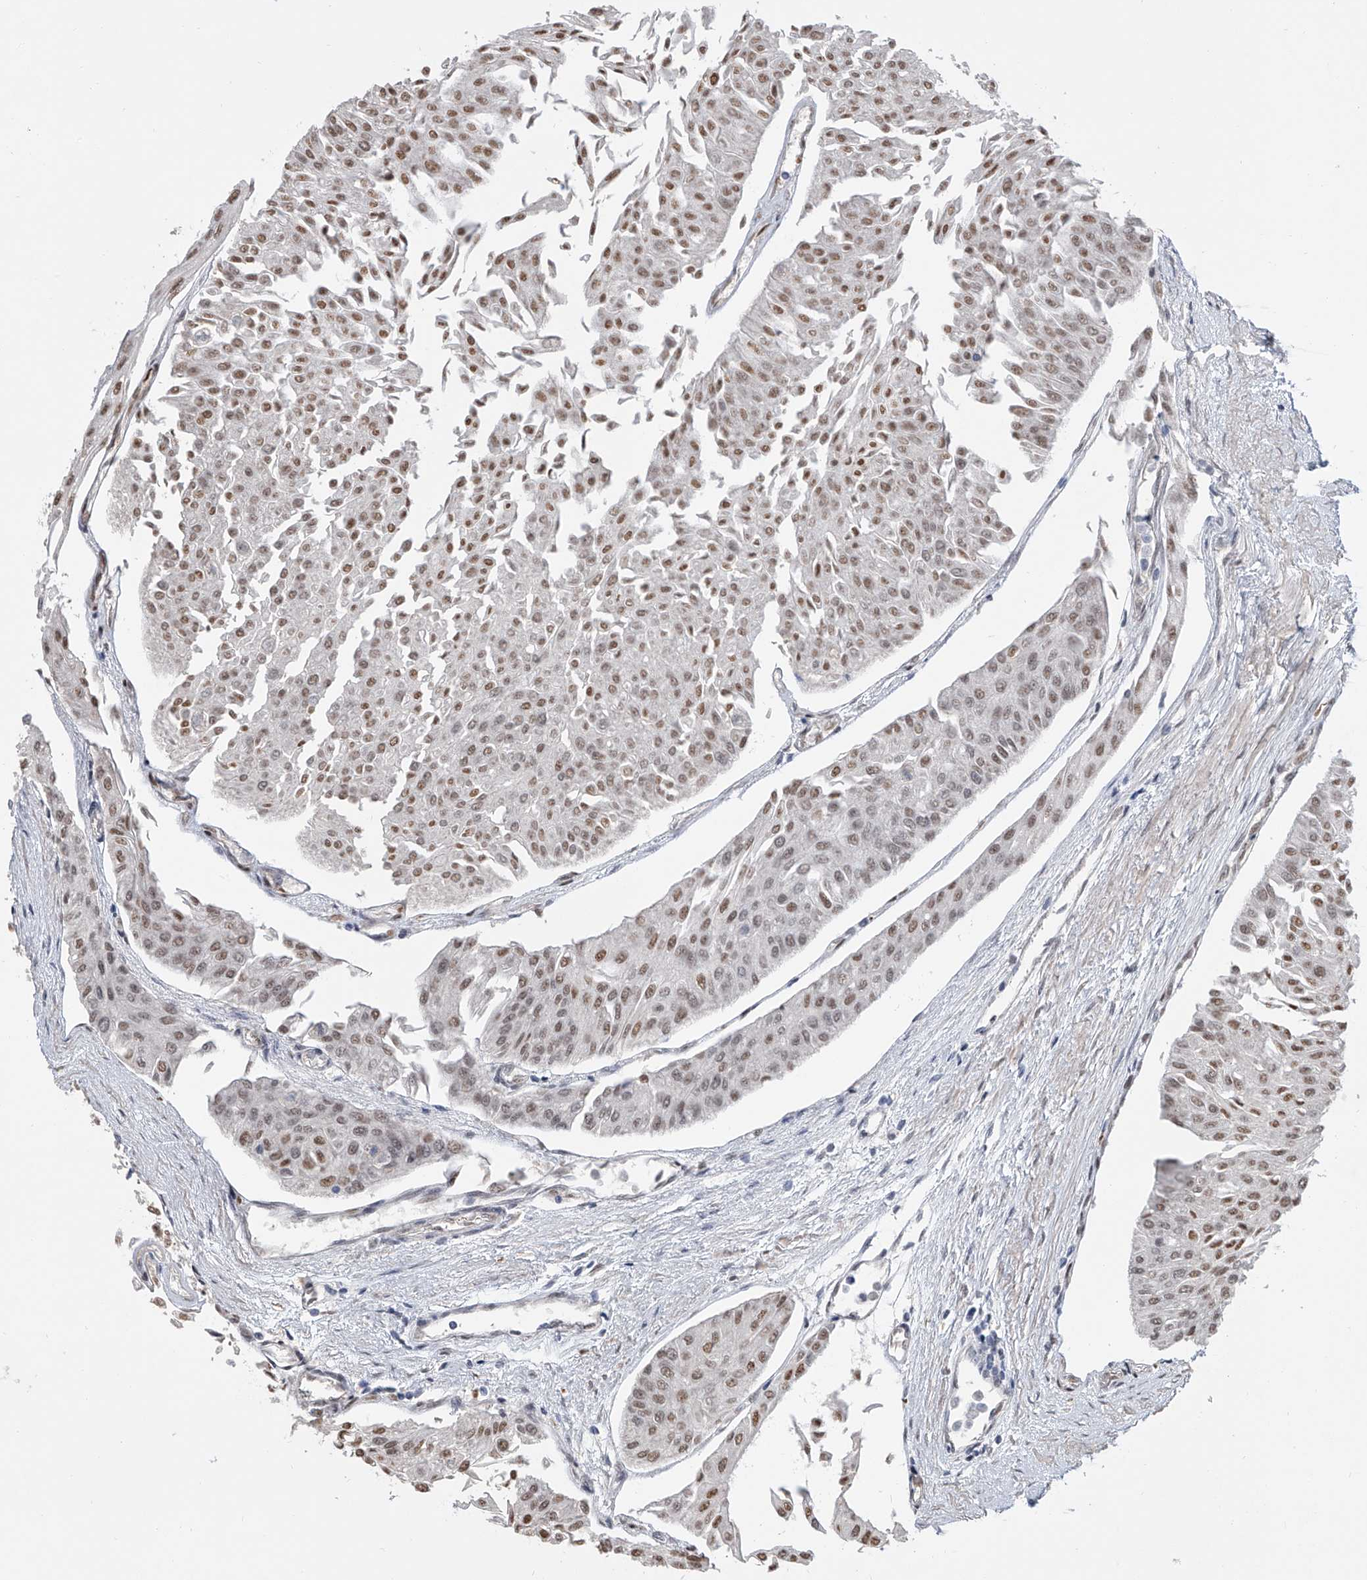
{"staining": {"intensity": "moderate", "quantity": ">75%", "location": "nuclear"}, "tissue": "urothelial cancer", "cell_type": "Tumor cells", "image_type": "cancer", "snomed": [{"axis": "morphology", "description": "Urothelial carcinoma, Low grade"}, {"axis": "topography", "description": "Urinary bladder"}], "caption": "A histopathology image of urothelial cancer stained for a protein shows moderate nuclear brown staining in tumor cells. (Stains: DAB in brown, nuclei in blue, Microscopy: brightfield microscopy at high magnification).", "gene": "ZNF426", "patient": {"sex": "male", "age": 67}}